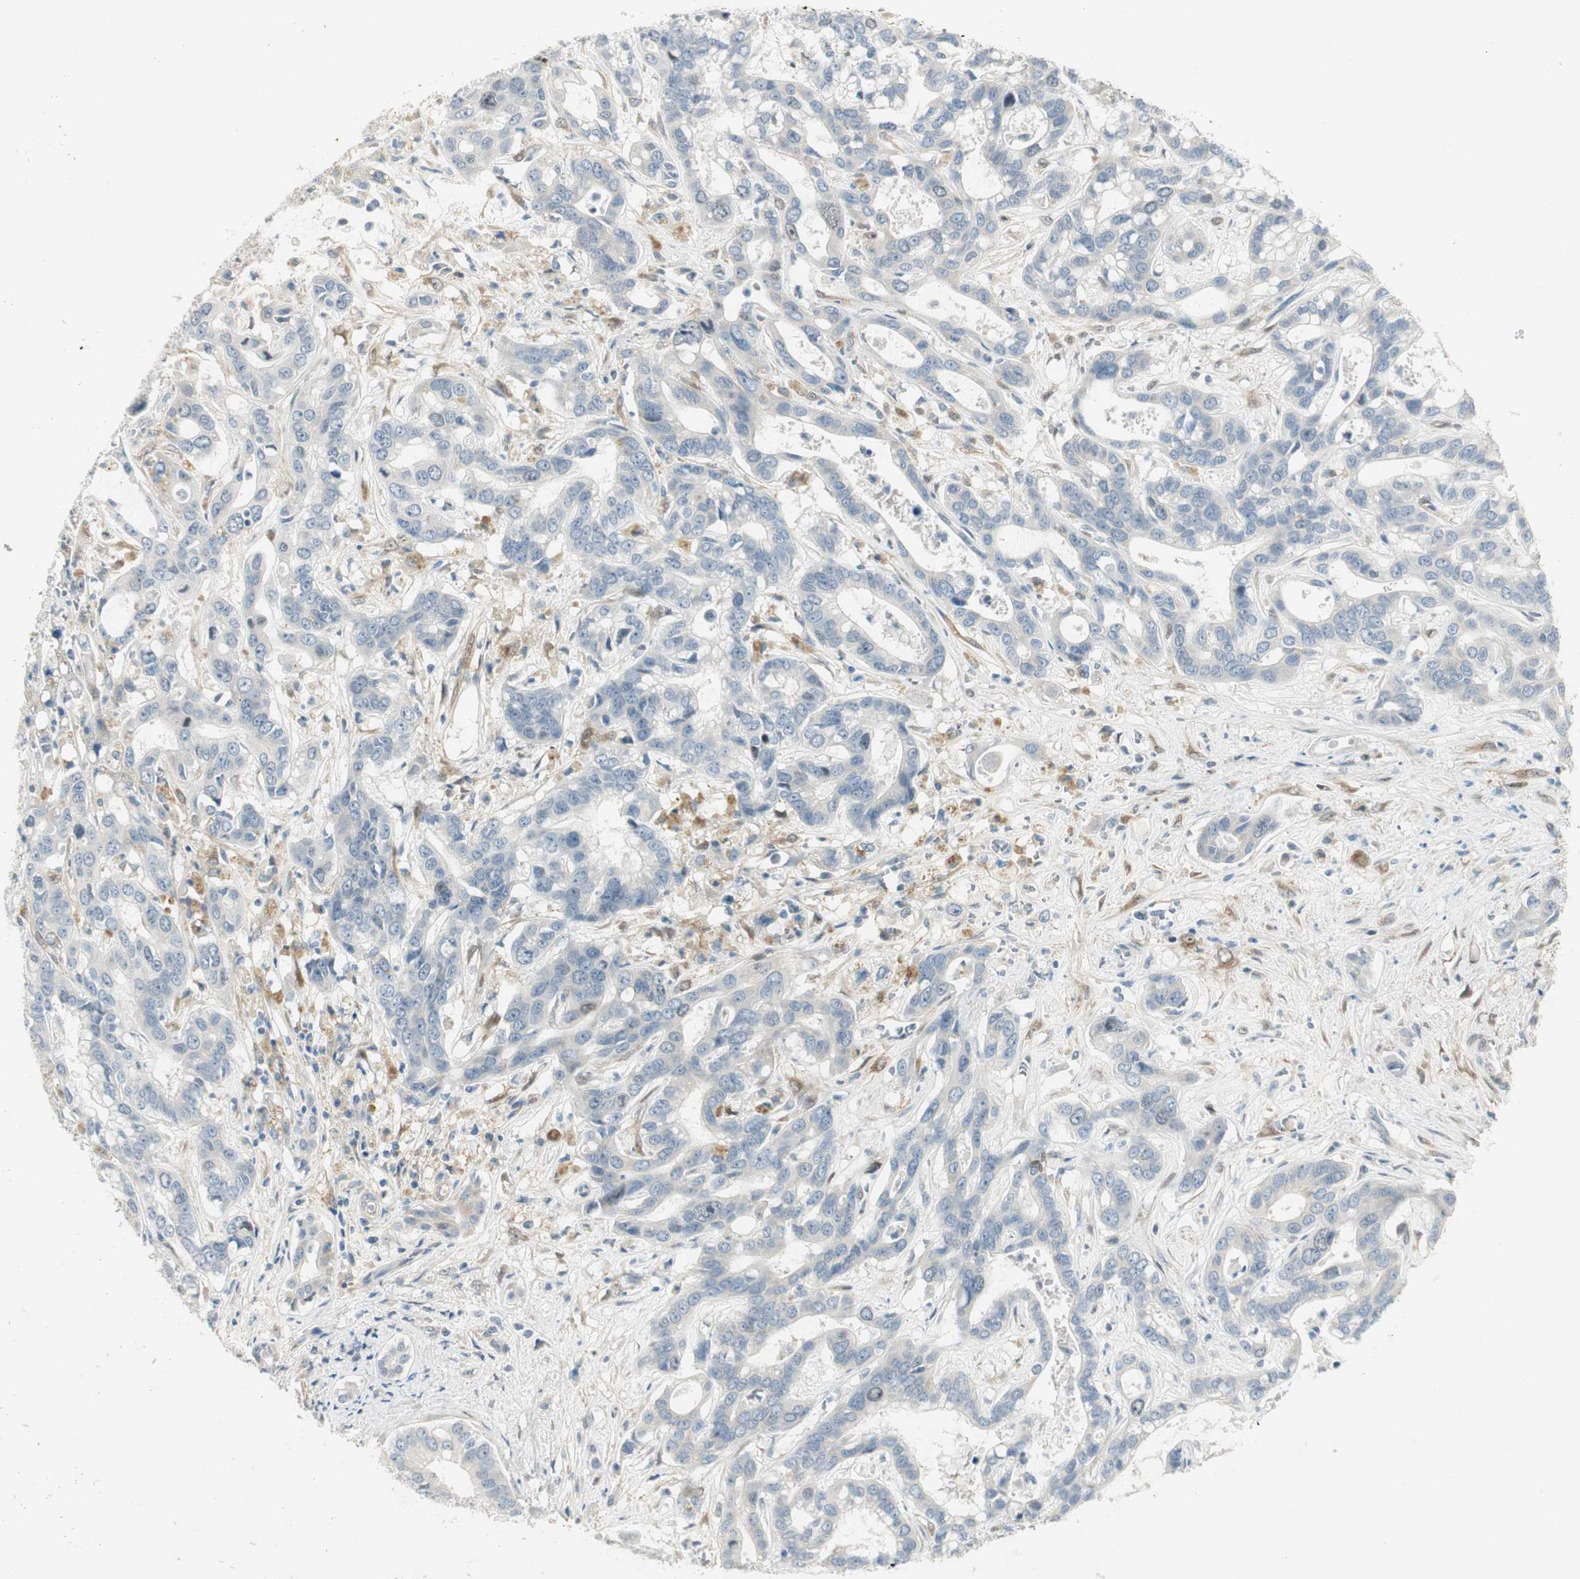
{"staining": {"intensity": "negative", "quantity": "none", "location": "none"}, "tissue": "liver cancer", "cell_type": "Tumor cells", "image_type": "cancer", "snomed": [{"axis": "morphology", "description": "Cholangiocarcinoma"}, {"axis": "topography", "description": "Liver"}], "caption": "Tumor cells are negative for protein expression in human liver cancer. Nuclei are stained in blue.", "gene": "STON1-GTF2A1L", "patient": {"sex": "female", "age": 65}}